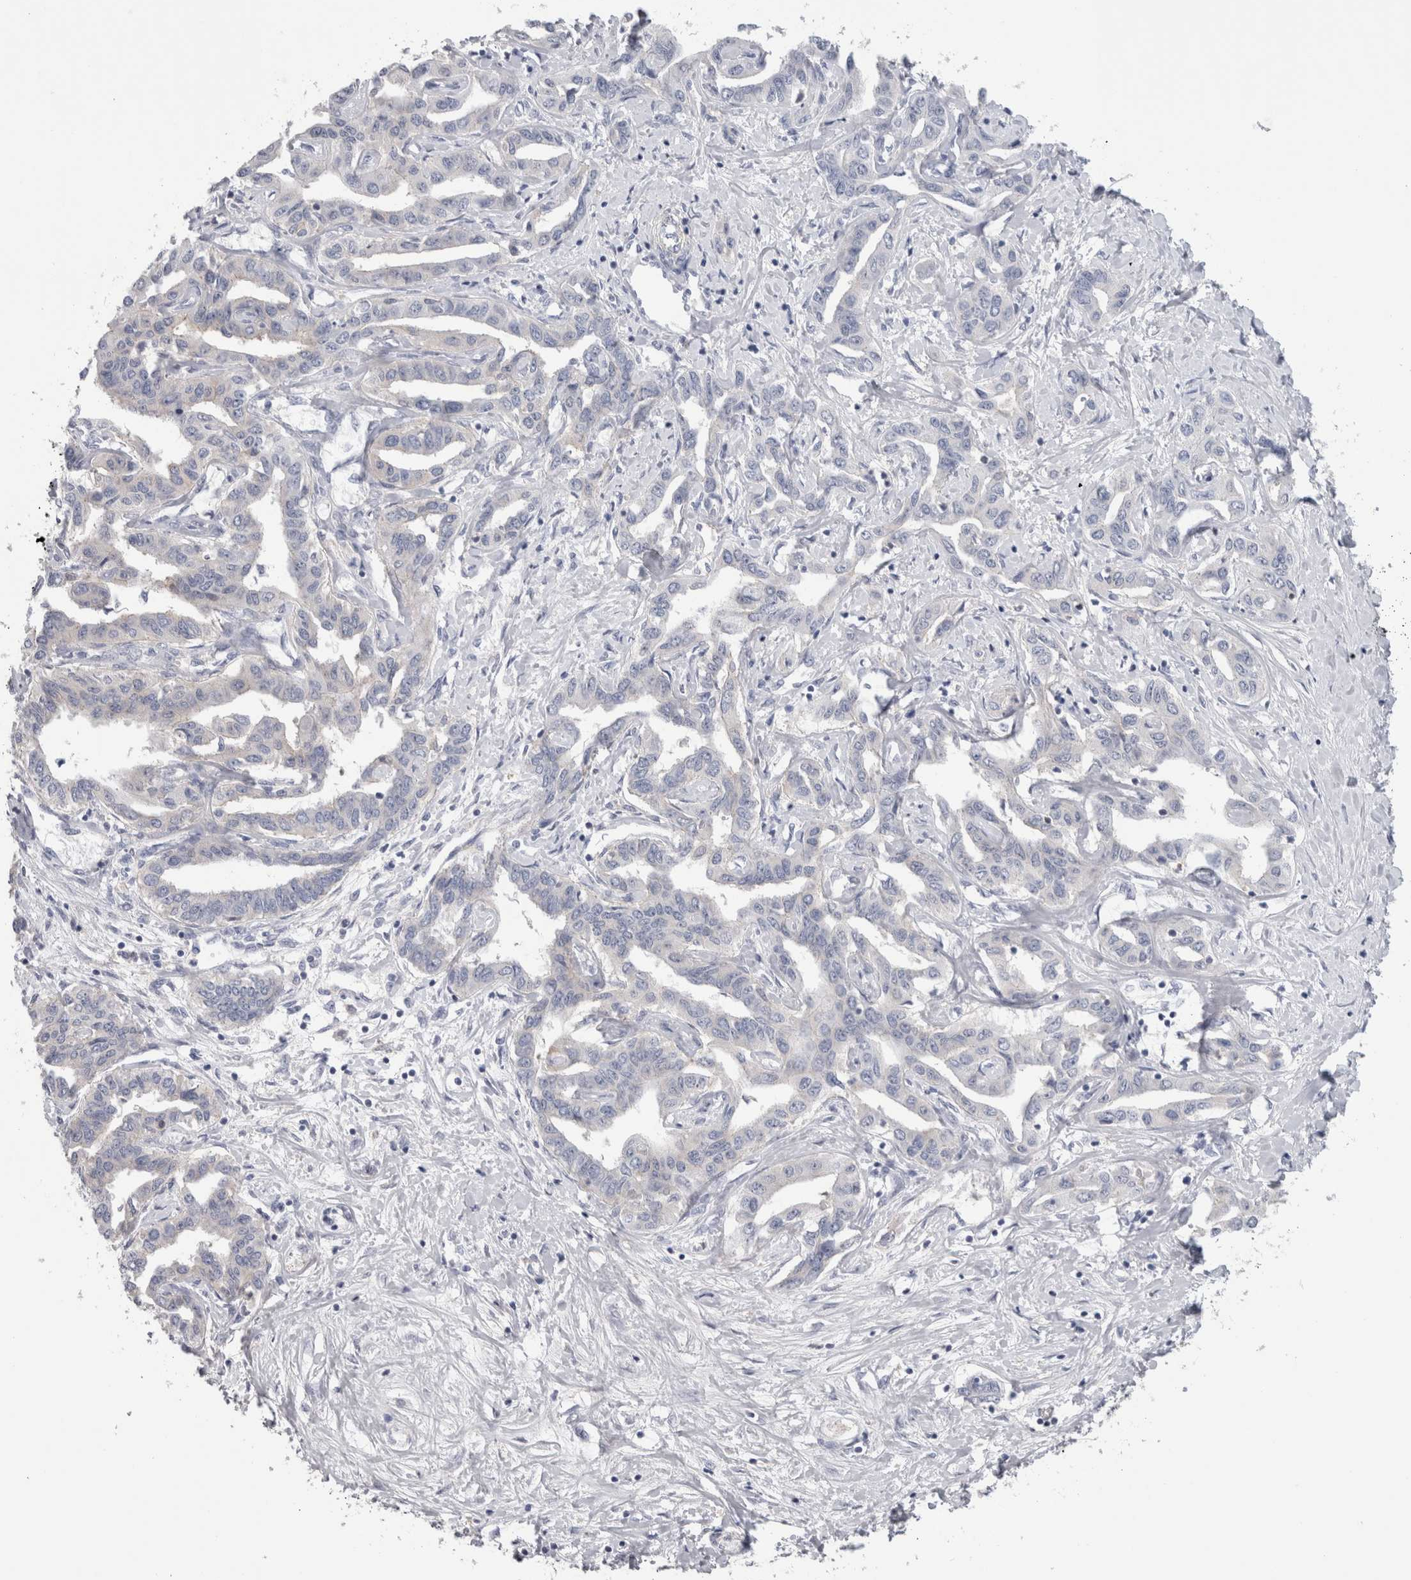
{"staining": {"intensity": "negative", "quantity": "none", "location": "none"}, "tissue": "liver cancer", "cell_type": "Tumor cells", "image_type": "cancer", "snomed": [{"axis": "morphology", "description": "Cholangiocarcinoma"}, {"axis": "topography", "description": "Liver"}], "caption": "Immunohistochemistry (IHC) image of human liver cholangiocarcinoma stained for a protein (brown), which displays no expression in tumor cells.", "gene": "SCRN1", "patient": {"sex": "male", "age": 59}}